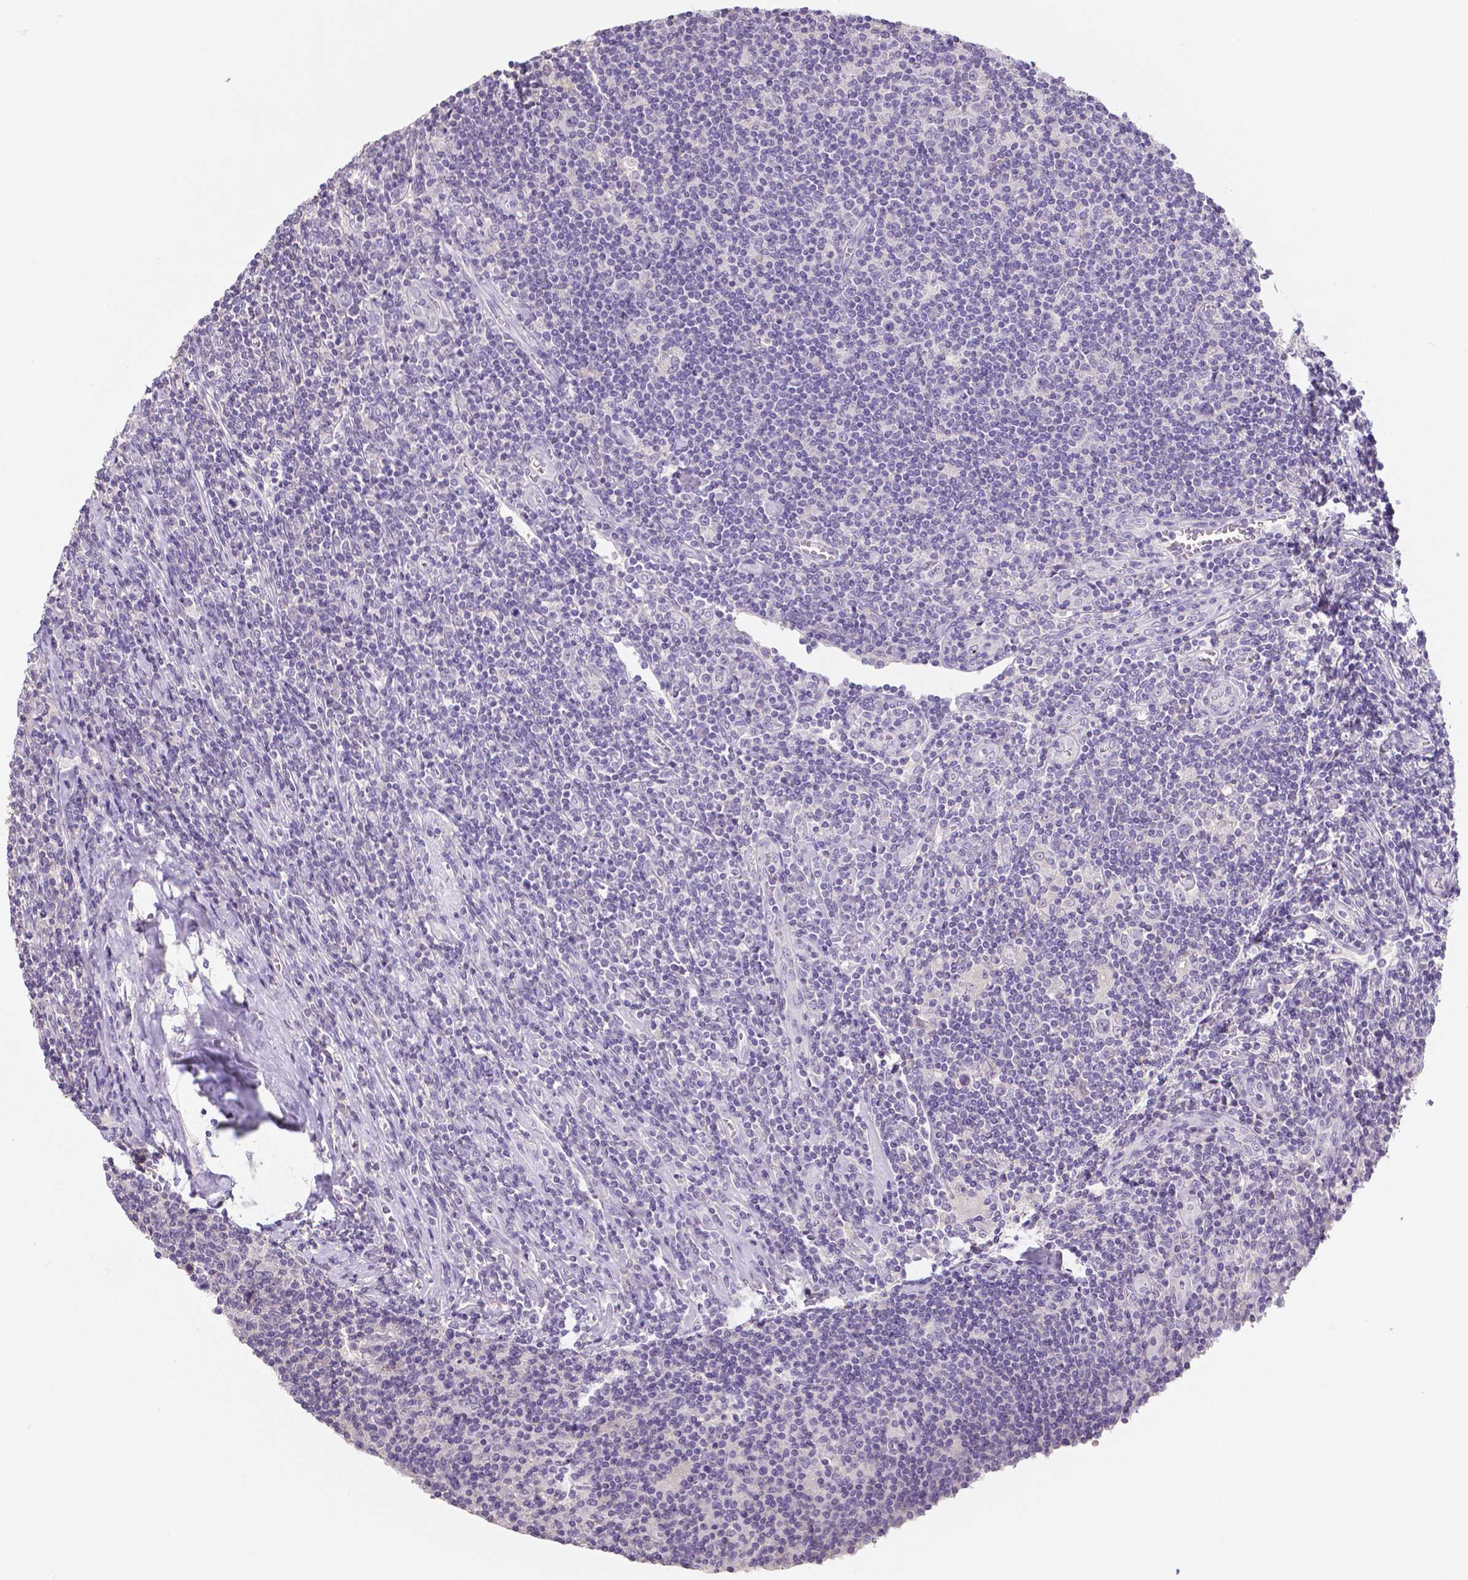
{"staining": {"intensity": "negative", "quantity": "none", "location": "none"}, "tissue": "lymphoma", "cell_type": "Tumor cells", "image_type": "cancer", "snomed": [{"axis": "morphology", "description": "Hodgkin's disease, NOS"}, {"axis": "topography", "description": "Lymph node"}], "caption": "Tumor cells show no significant positivity in lymphoma. Brightfield microscopy of immunohistochemistry stained with DAB (3,3'-diaminobenzidine) (brown) and hematoxylin (blue), captured at high magnification.", "gene": "CRMP1", "patient": {"sex": "male", "age": 40}}